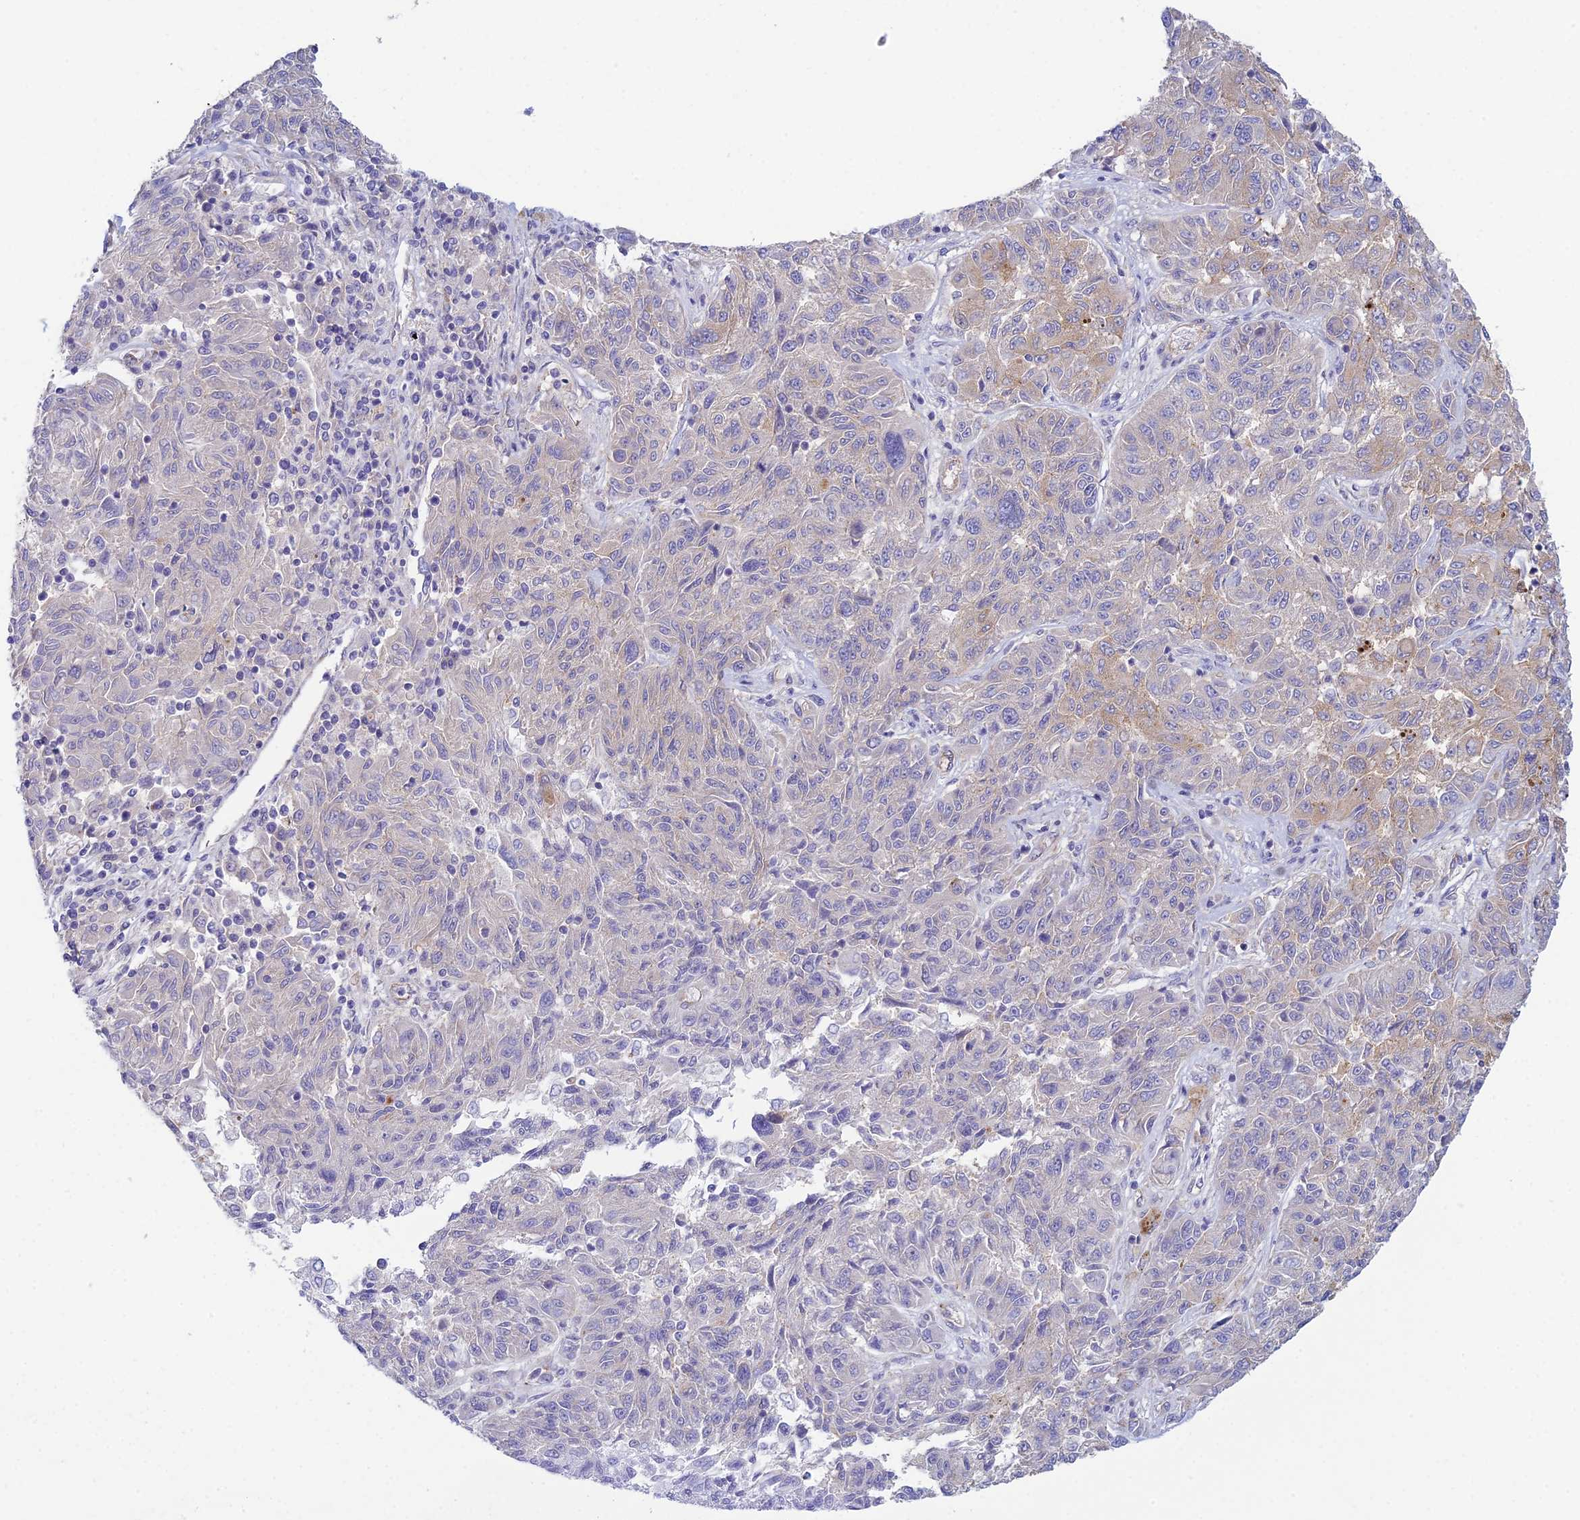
{"staining": {"intensity": "weak", "quantity": "<25%", "location": "cytoplasmic/membranous"}, "tissue": "melanoma", "cell_type": "Tumor cells", "image_type": "cancer", "snomed": [{"axis": "morphology", "description": "Malignant melanoma, NOS"}, {"axis": "topography", "description": "Skin"}], "caption": "Tumor cells show no significant positivity in malignant melanoma.", "gene": "ZNF564", "patient": {"sex": "male", "age": 53}}